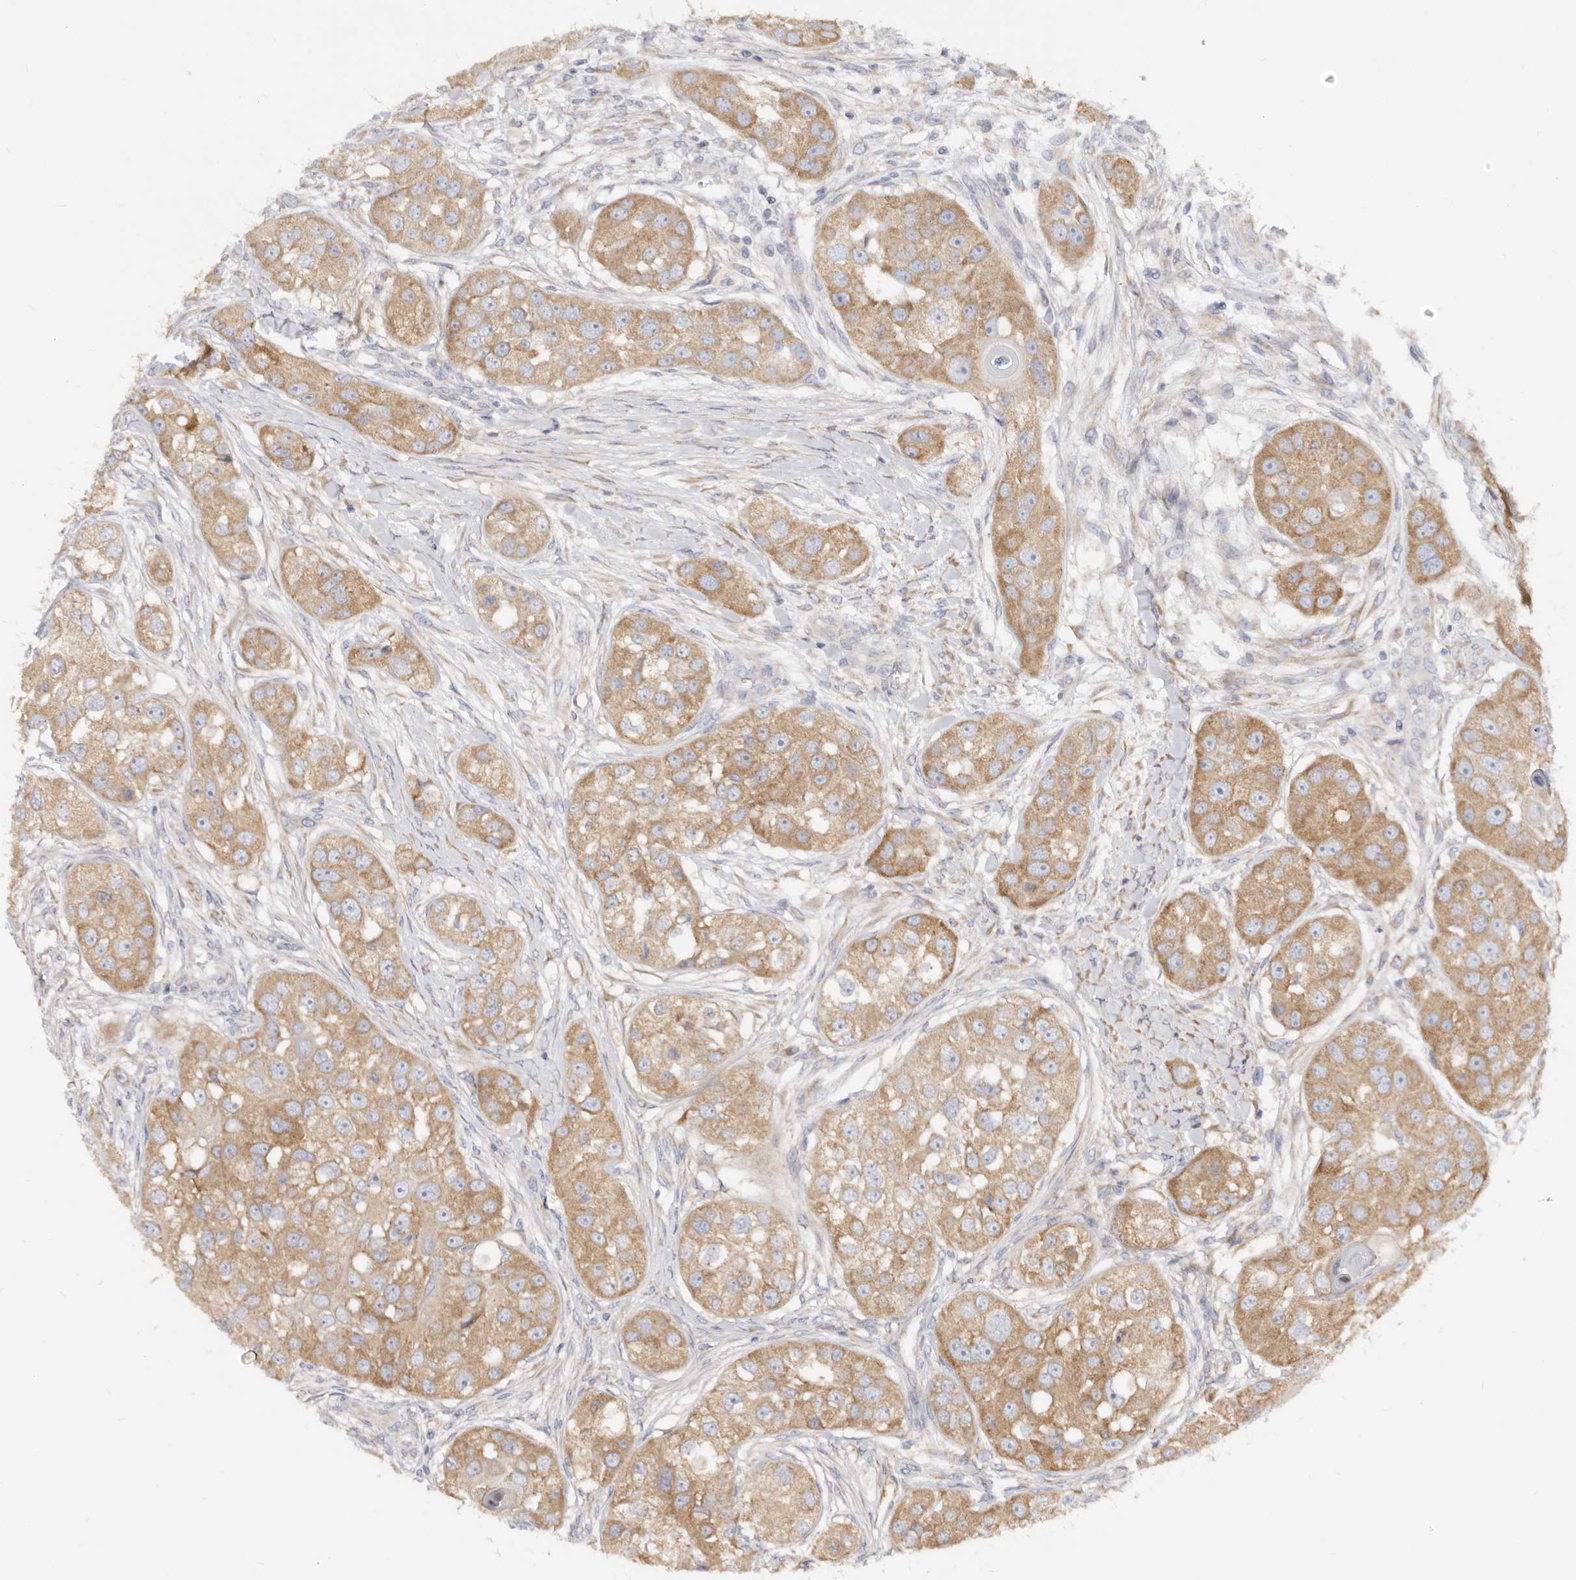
{"staining": {"intensity": "moderate", "quantity": ">75%", "location": "cytoplasmic/membranous"}, "tissue": "head and neck cancer", "cell_type": "Tumor cells", "image_type": "cancer", "snomed": [{"axis": "morphology", "description": "Normal tissue, NOS"}, {"axis": "morphology", "description": "Squamous cell carcinoma, NOS"}, {"axis": "topography", "description": "Skeletal muscle"}, {"axis": "topography", "description": "Head-Neck"}], "caption": "Moderate cytoplasmic/membranous staining is identified in approximately >75% of tumor cells in head and neck squamous cell carcinoma.", "gene": "BAIAP2L1", "patient": {"sex": "male", "age": 51}}